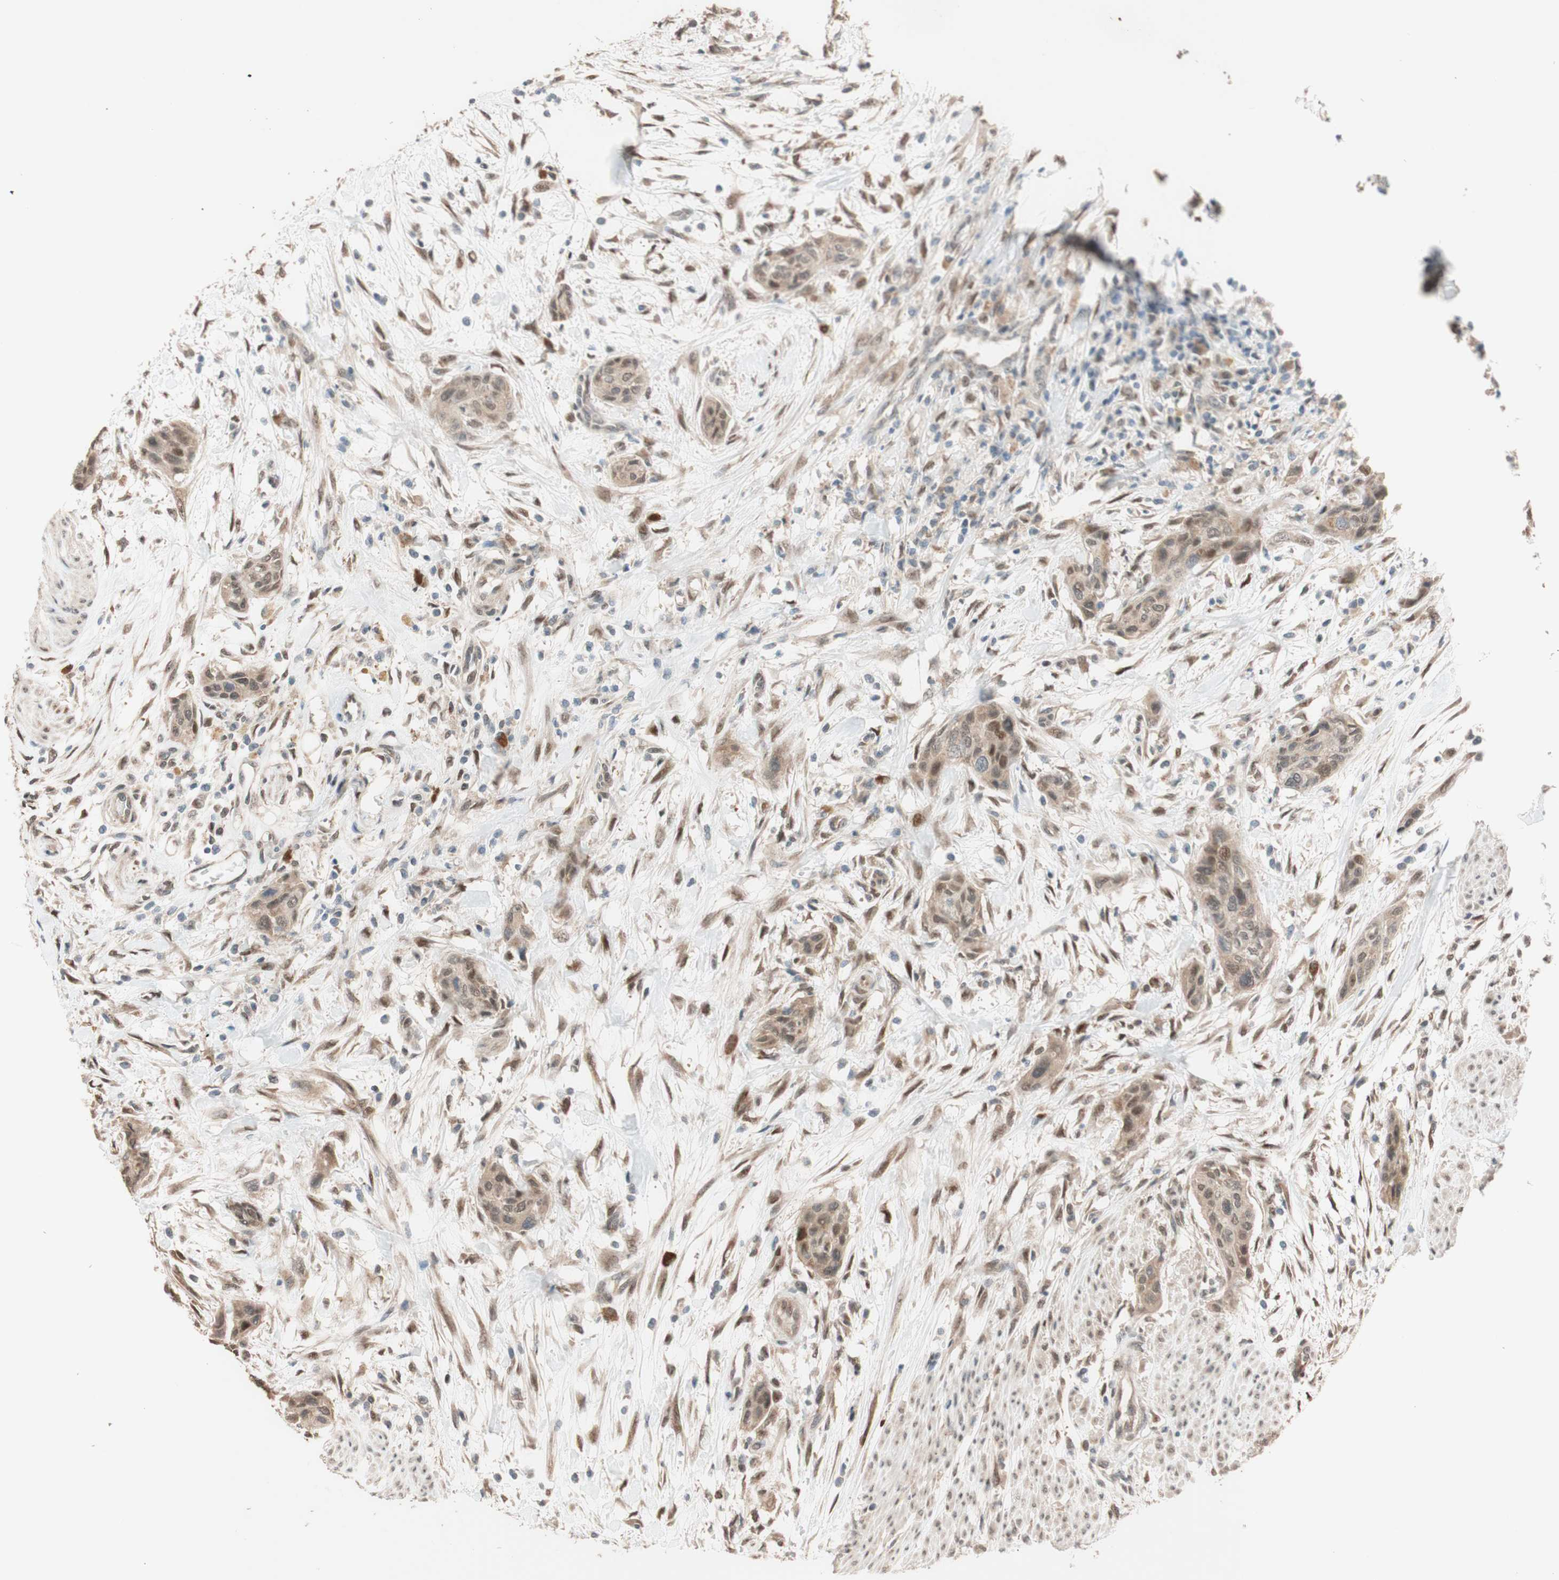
{"staining": {"intensity": "weak", "quantity": "<25%", "location": "nuclear"}, "tissue": "urothelial cancer", "cell_type": "Tumor cells", "image_type": "cancer", "snomed": [{"axis": "morphology", "description": "Urothelial carcinoma, High grade"}, {"axis": "topography", "description": "Urinary bladder"}], "caption": "The immunohistochemistry image has no significant expression in tumor cells of high-grade urothelial carcinoma tissue.", "gene": "CCNC", "patient": {"sex": "male", "age": 35}}